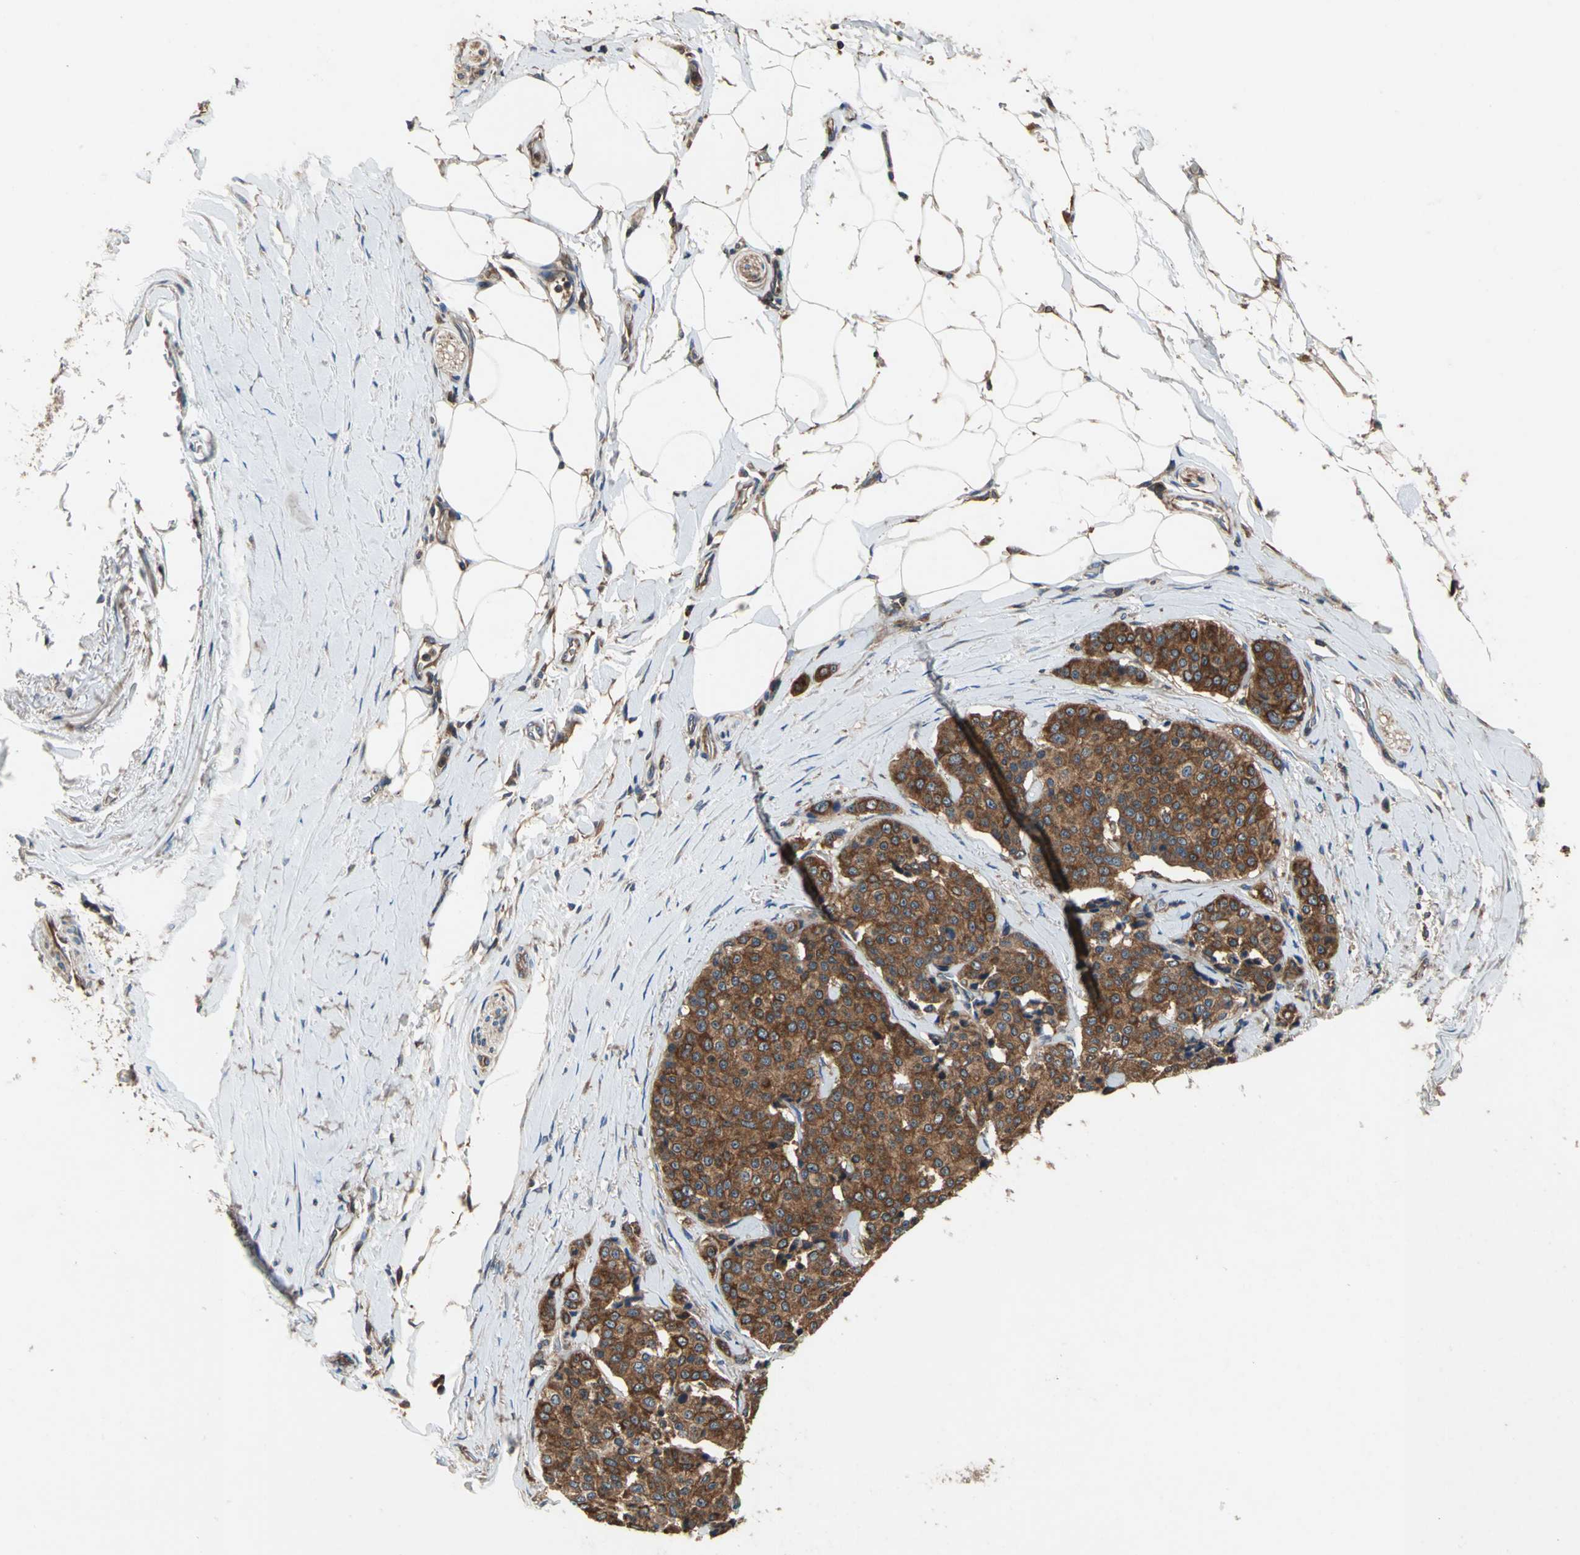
{"staining": {"intensity": "strong", "quantity": ">75%", "location": "cytoplasmic/membranous"}, "tissue": "carcinoid", "cell_type": "Tumor cells", "image_type": "cancer", "snomed": [{"axis": "morphology", "description": "Carcinoid, malignant, NOS"}, {"axis": "topography", "description": "Colon"}], "caption": "There is high levels of strong cytoplasmic/membranous staining in tumor cells of malignant carcinoid, as demonstrated by immunohistochemical staining (brown color).", "gene": "CAPN1", "patient": {"sex": "female", "age": 61}}